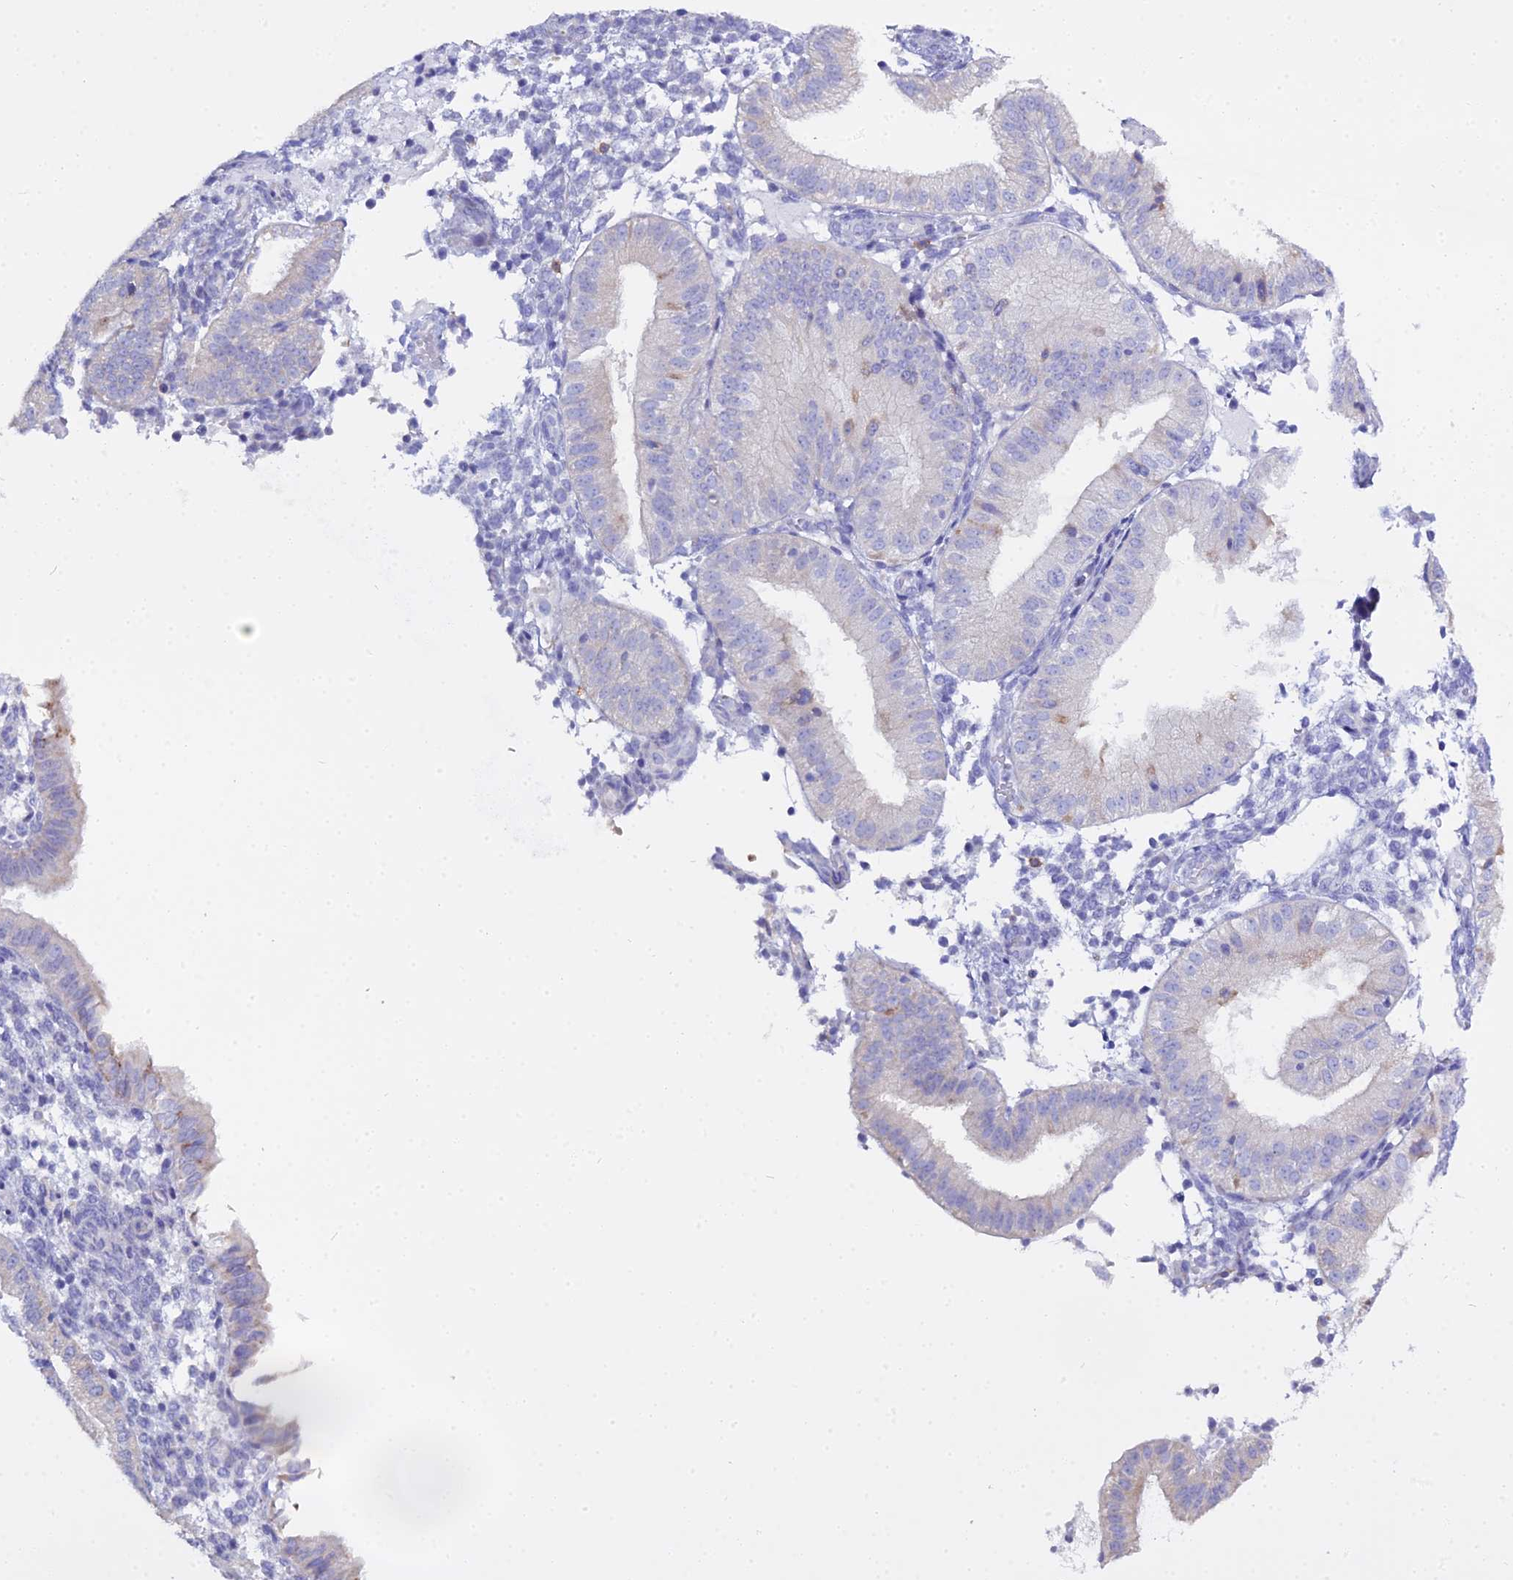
{"staining": {"intensity": "negative", "quantity": "none", "location": "none"}, "tissue": "endometrium", "cell_type": "Cells in endometrial stroma", "image_type": "normal", "snomed": [{"axis": "morphology", "description": "Normal tissue, NOS"}, {"axis": "topography", "description": "Endometrium"}], "caption": "Immunohistochemistry (IHC) micrograph of unremarkable endometrium: human endometrium stained with DAB displays no significant protein staining in cells in endometrial stroma. (DAB (3,3'-diaminobenzidine) immunohistochemistry (IHC), high magnification).", "gene": "CD5", "patient": {"sex": "female", "age": 39}}